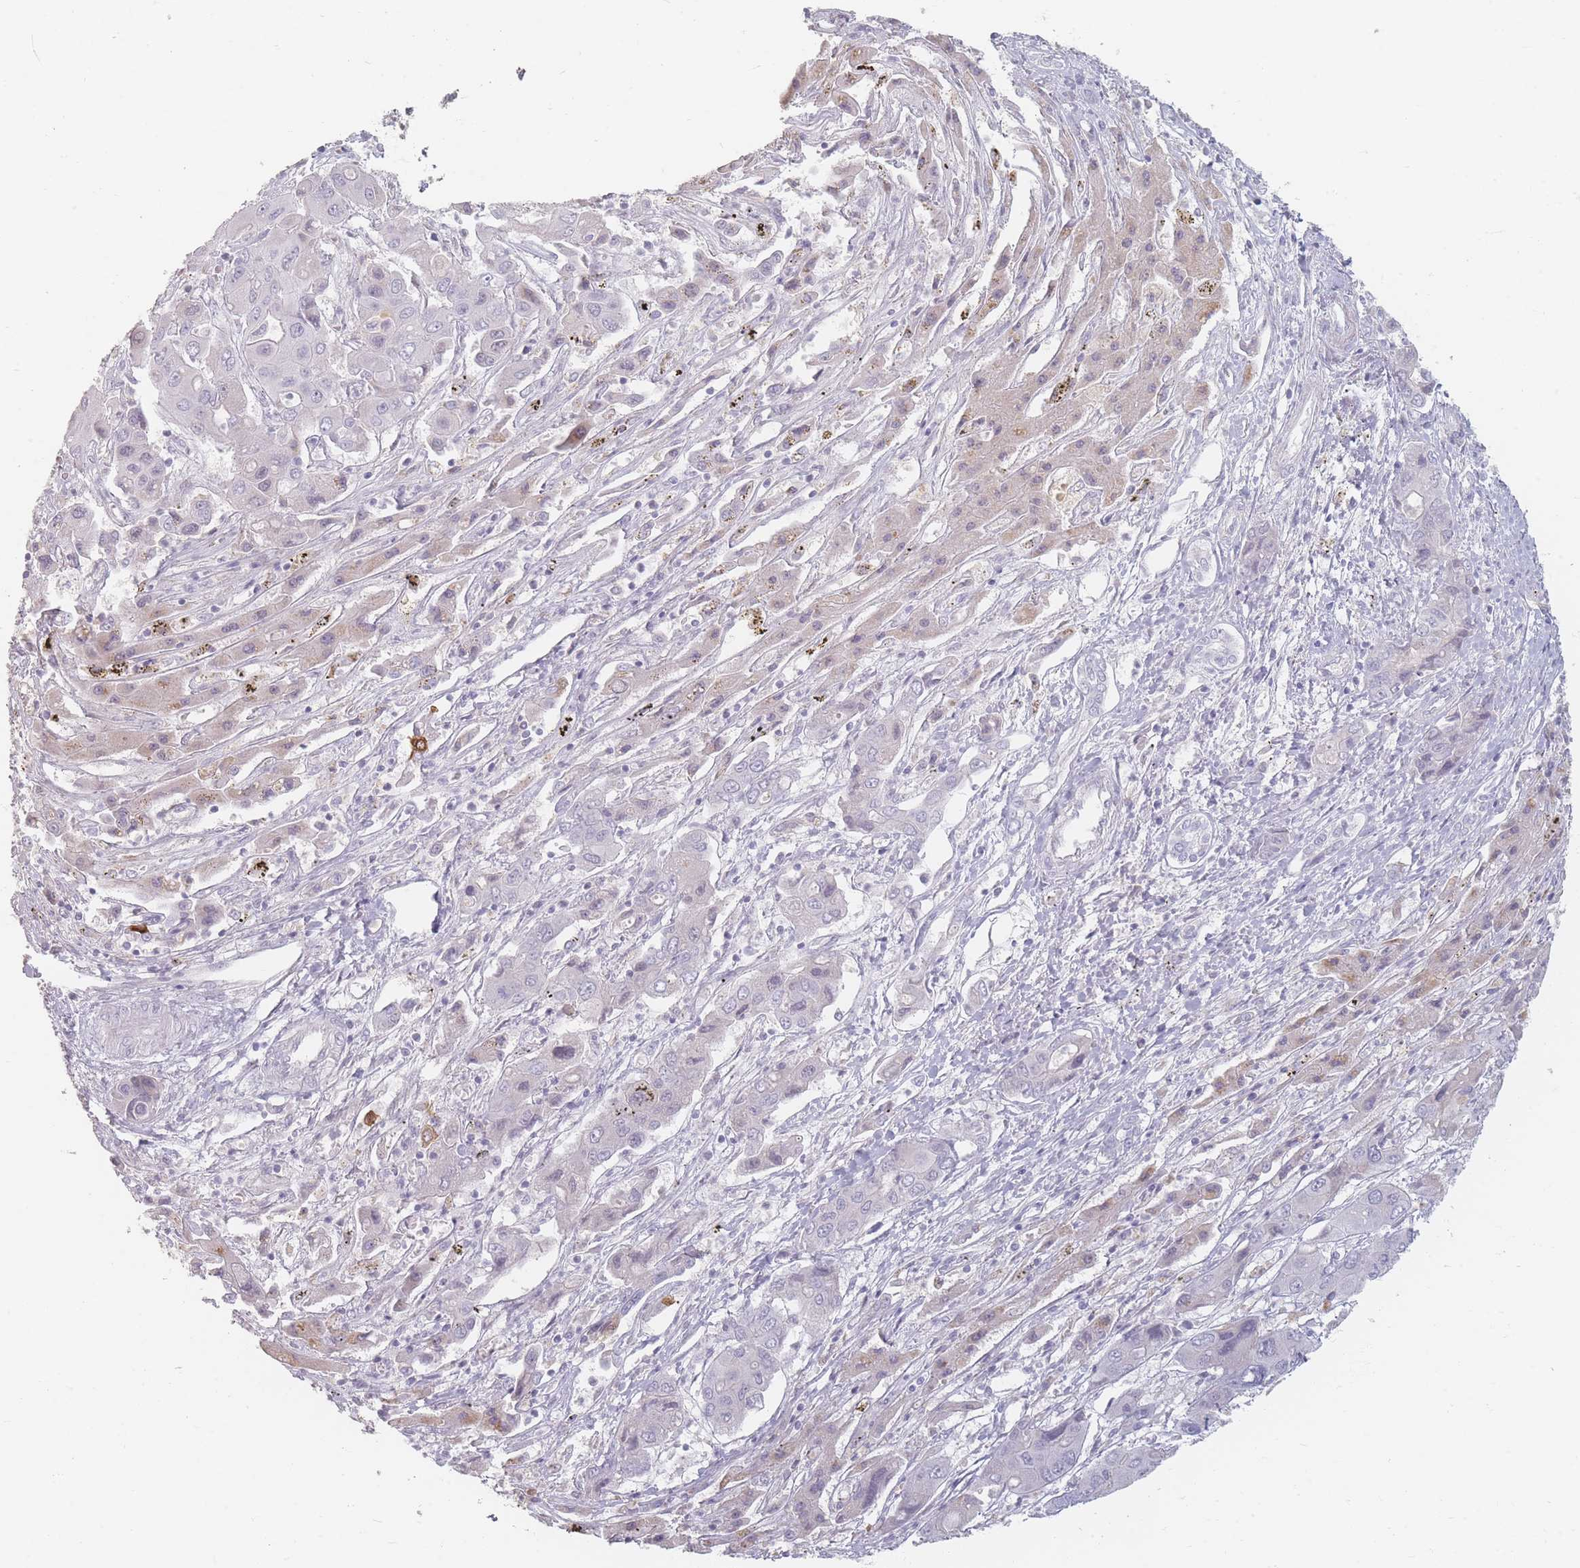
{"staining": {"intensity": "negative", "quantity": "none", "location": "none"}, "tissue": "liver cancer", "cell_type": "Tumor cells", "image_type": "cancer", "snomed": [{"axis": "morphology", "description": "Cholangiocarcinoma"}, {"axis": "topography", "description": "Liver"}], "caption": "Immunohistochemical staining of liver cancer (cholangiocarcinoma) demonstrates no significant staining in tumor cells.", "gene": "HELZ2", "patient": {"sex": "male", "age": 67}}